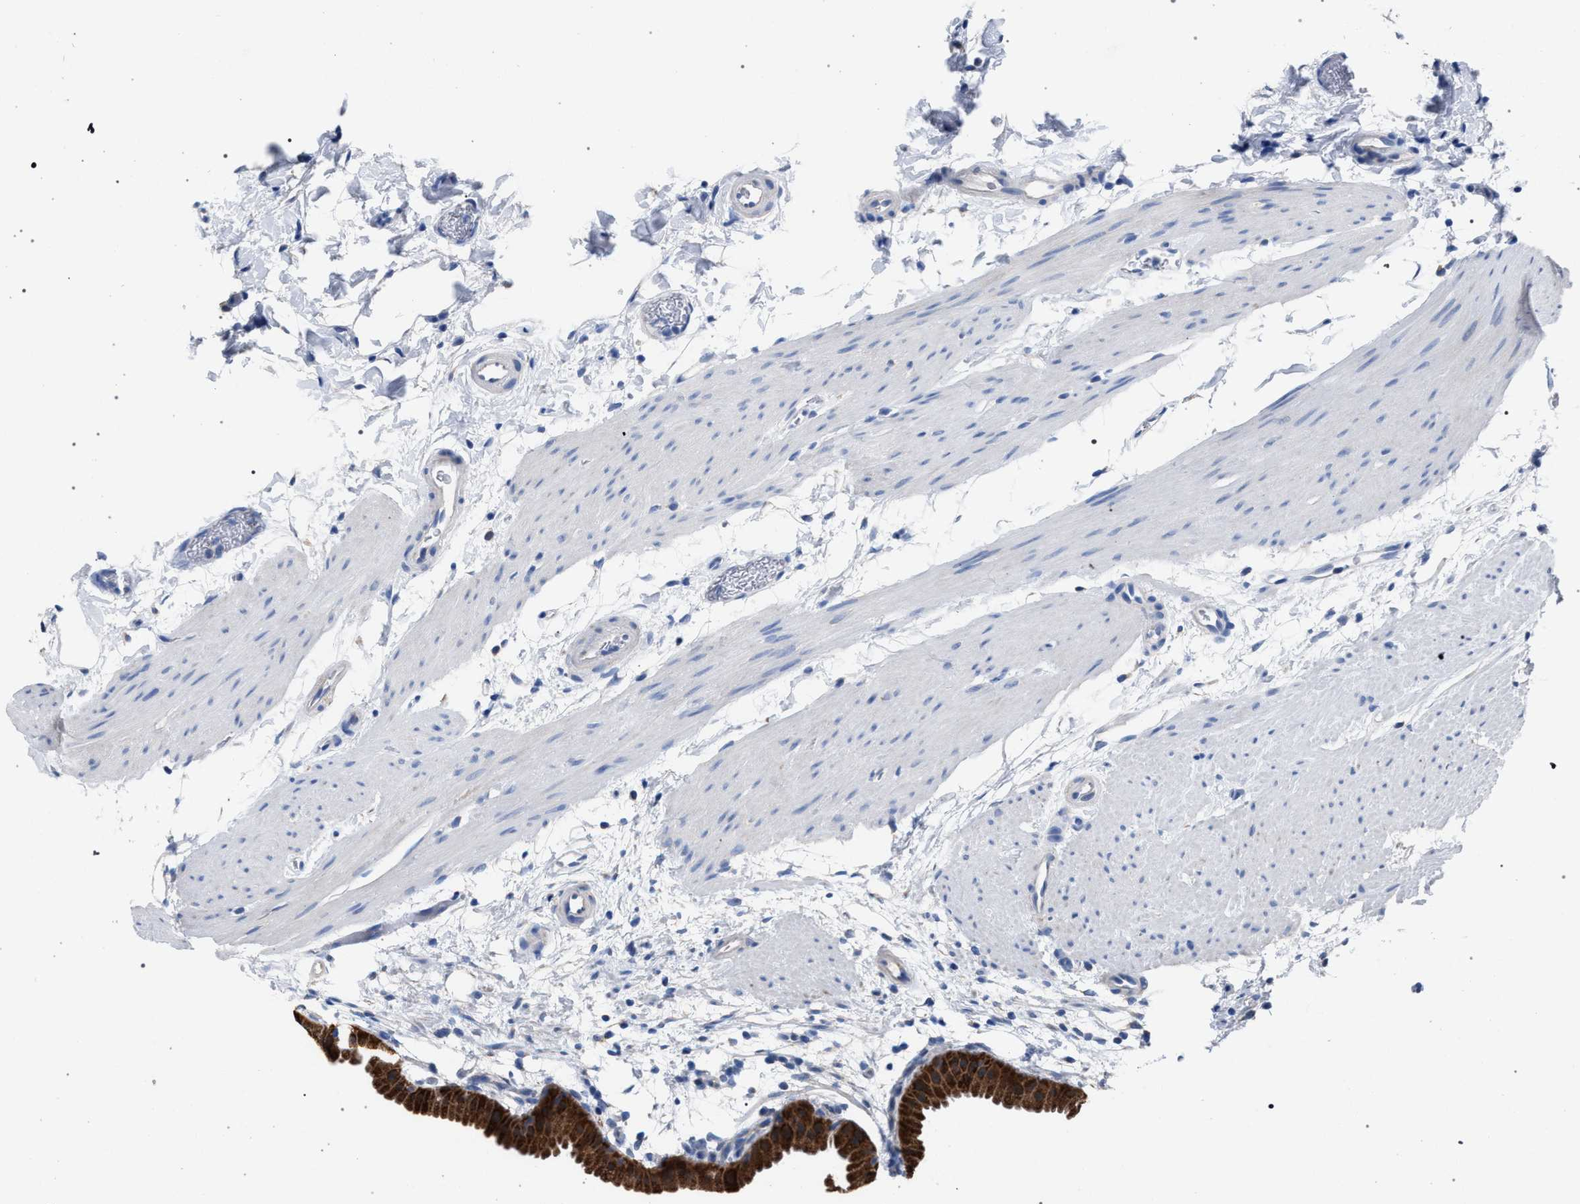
{"staining": {"intensity": "strong", "quantity": ">75%", "location": "cytoplasmic/membranous"}, "tissue": "gallbladder", "cell_type": "Glandular cells", "image_type": "normal", "snomed": [{"axis": "morphology", "description": "Normal tissue, NOS"}, {"axis": "topography", "description": "Gallbladder"}], "caption": "Immunohistochemical staining of unremarkable gallbladder displays high levels of strong cytoplasmic/membranous positivity in about >75% of glandular cells. (Stains: DAB (3,3'-diaminobenzidine) in brown, nuclei in blue, Microscopy: brightfield microscopy at high magnification).", "gene": "CRYZ", "patient": {"sex": "female", "age": 64}}